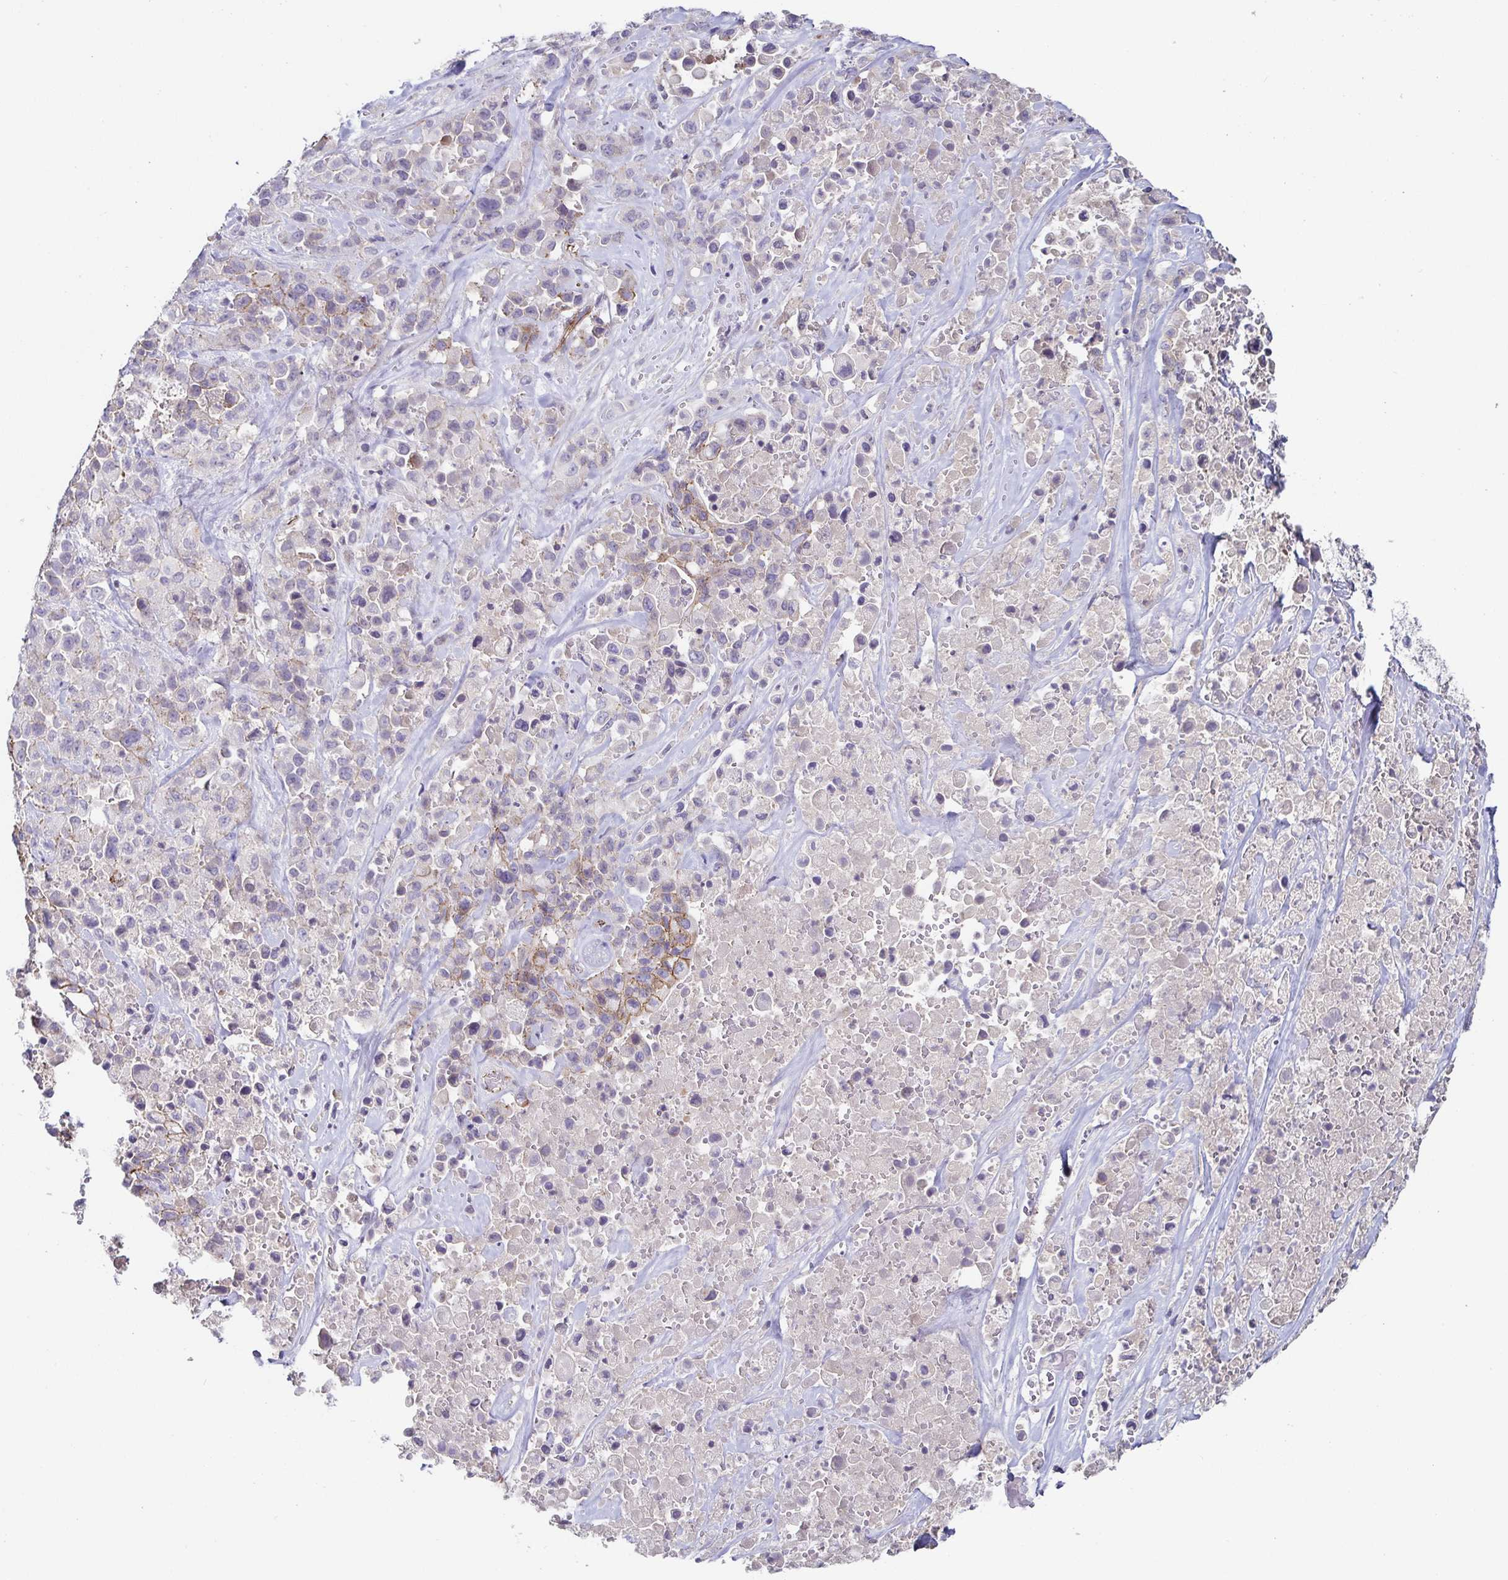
{"staining": {"intensity": "weak", "quantity": "<25%", "location": "cytoplasmic/membranous"}, "tissue": "pancreatic cancer", "cell_type": "Tumor cells", "image_type": "cancer", "snomed": [{"axis": "morphology", "description": "Adenocarcinoma, NOS"}, {"axis": "topography", "description": "Pancreas"}], "caption": "A photomicrograph of human pancreatic cancer (adenocarcinoma) is negative for staining in tumor cells. (DAB immunohistochemistry (IHC) with hematoxylin counter stain).", "gene": "PIWIL3", "patient": {"sex": "male", "age": 44}}